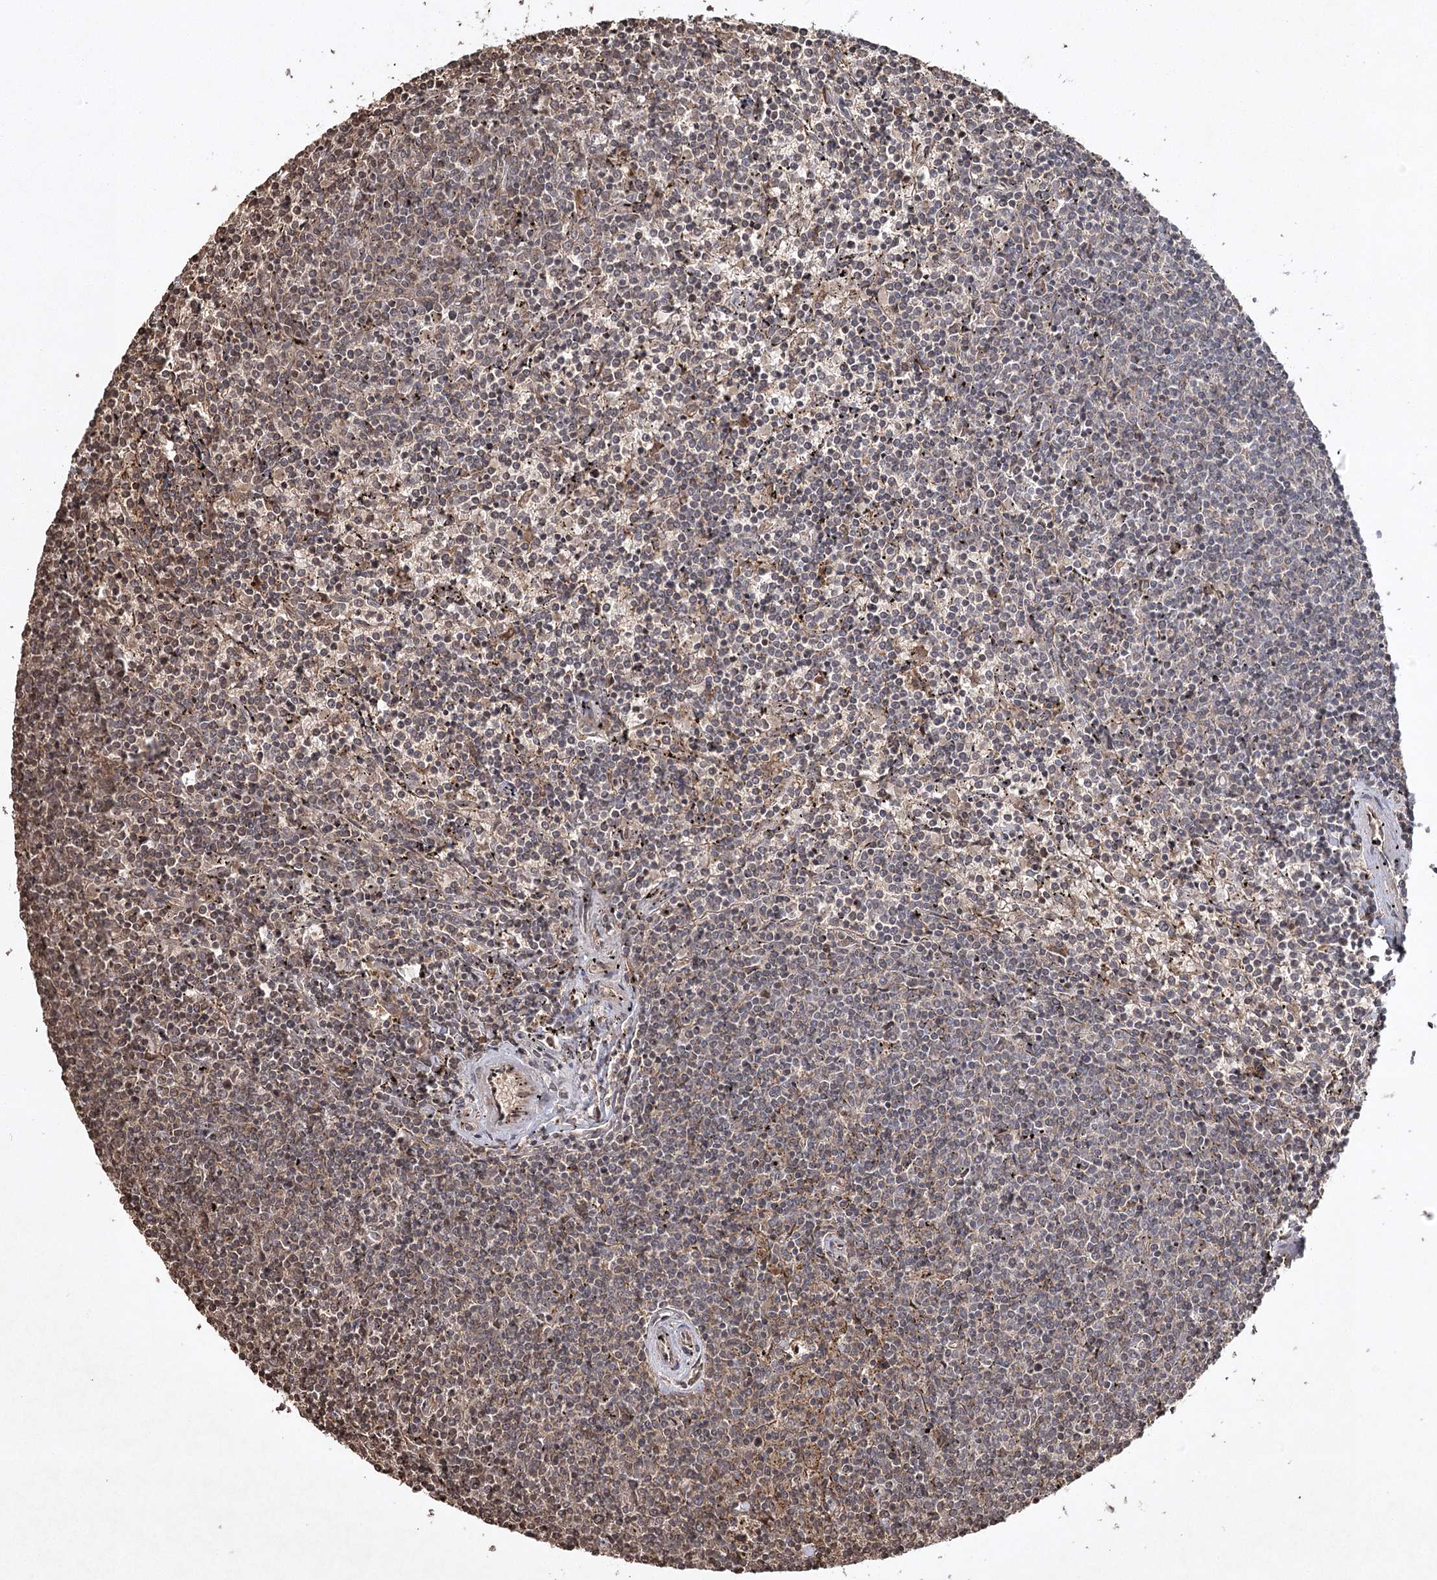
{"staining": {"intensity": "weak", "quantity": "<25%", "location": "cytoplasmic/membranous"}, "tissue": "lymphoma", "cell_type": "Tumor cells", "image_type": "cancer", "snomed": [{"axis": "morphology", "description": "Malignant lymphoma, non-Hodgkin's type, Low grade"}, {"axis": "topography", "description": "Spleen"}], "caption": "Immunohistochemistry histopathology image of neoplastic tissue: lymphoma stained with DAB displays no significant protein expression in tumor cells.", "gene": "CYP2B6", "patient": {"sex": "female", "age": 50}}